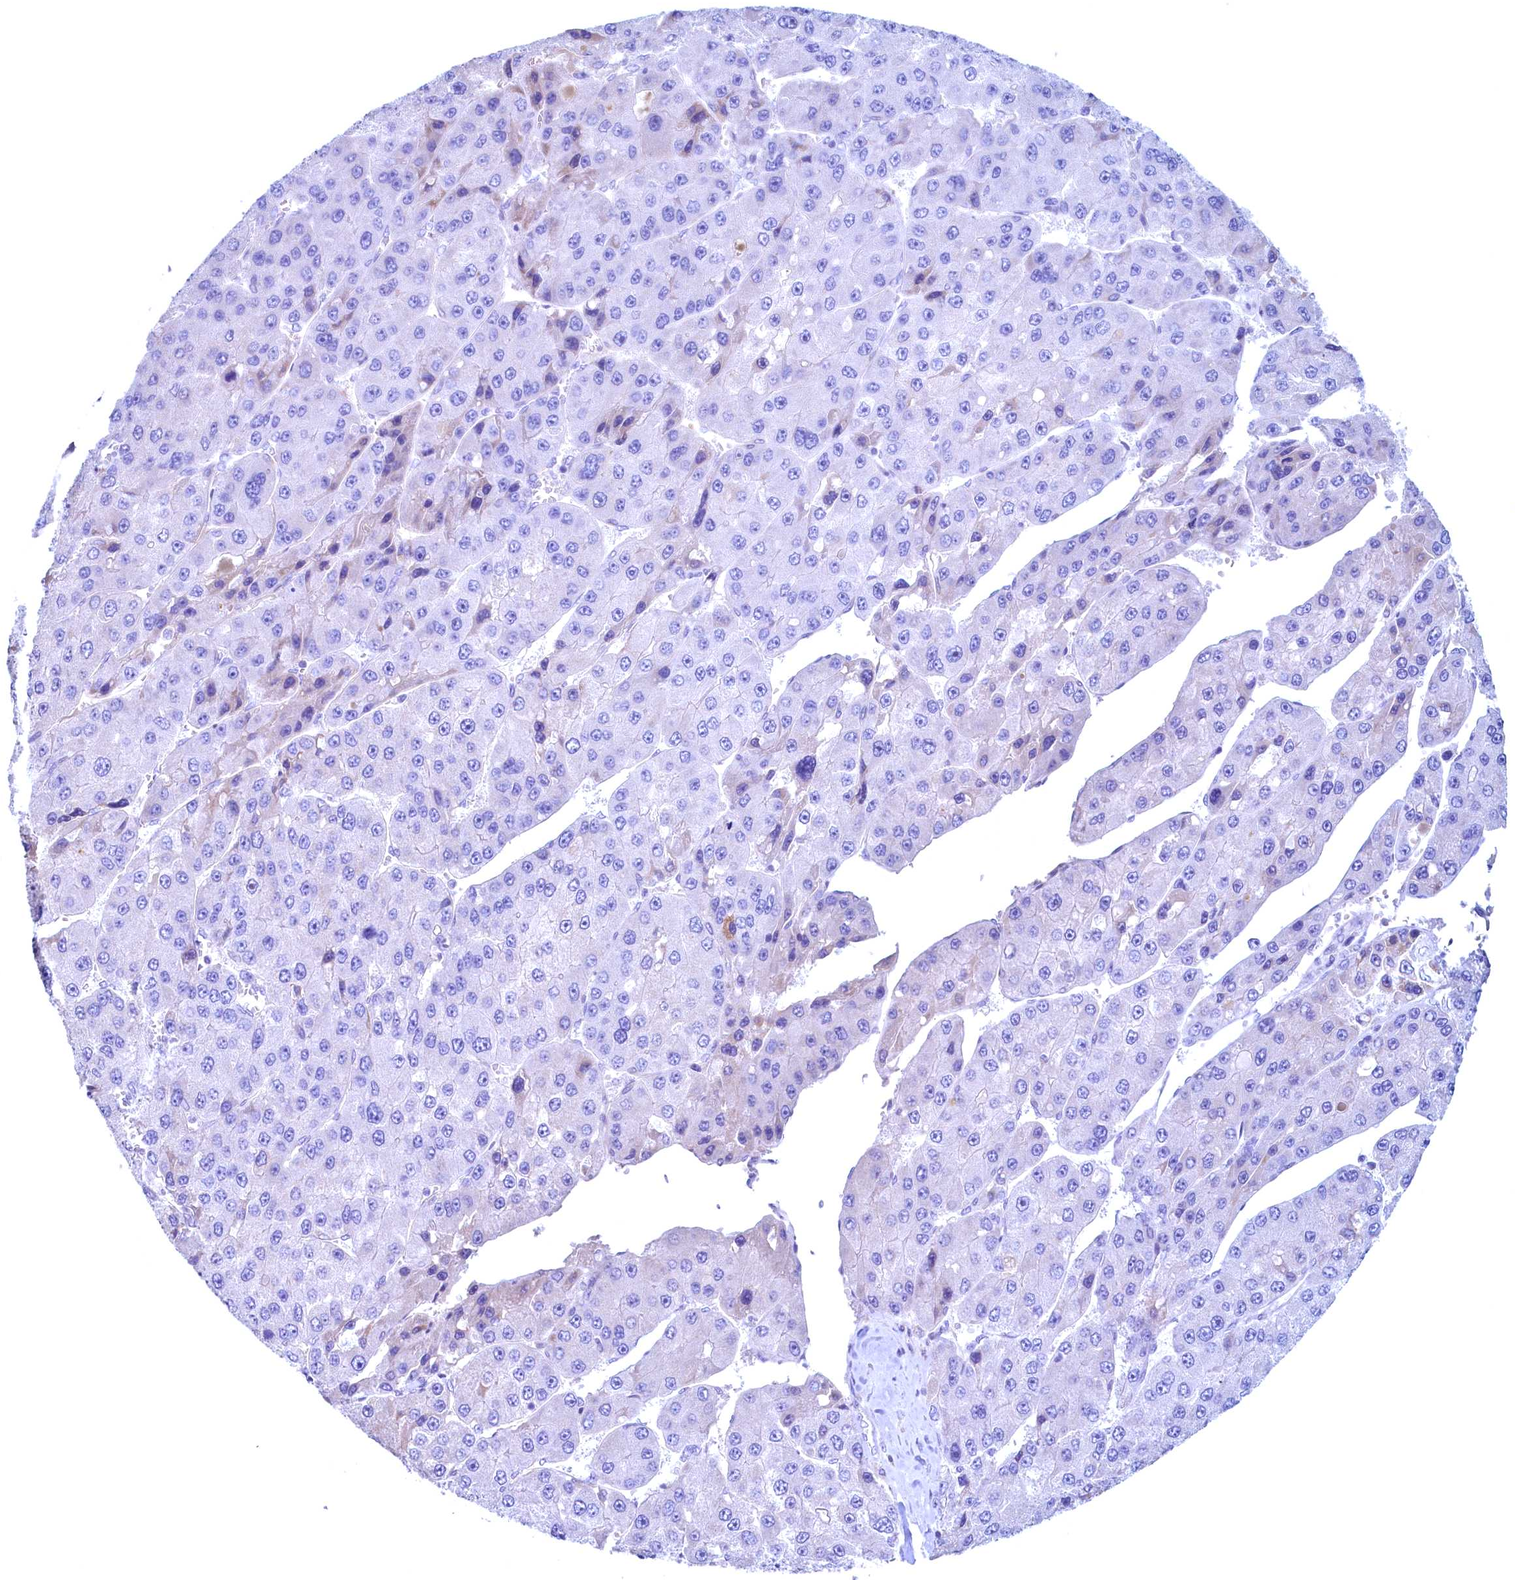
{"staining": {"intensity": "negative", "quantity": "none", "location": "none"}, "tissue": "liver cancer", "cell_type": "Tumor cells", "image_type": "cancer", "snomed": [{"axis": "morphology", "description": "Carcinoma, Hepatocellular, NOS"}, {"axis": "topography", "description": "Liver"}], "caption": "Tumor cells are negative for protein expression in human liver cancer (hepatocellular carcinoma).", "gene": "MAP1LC3A", "patient": {"sex": "female", "age": 73}}